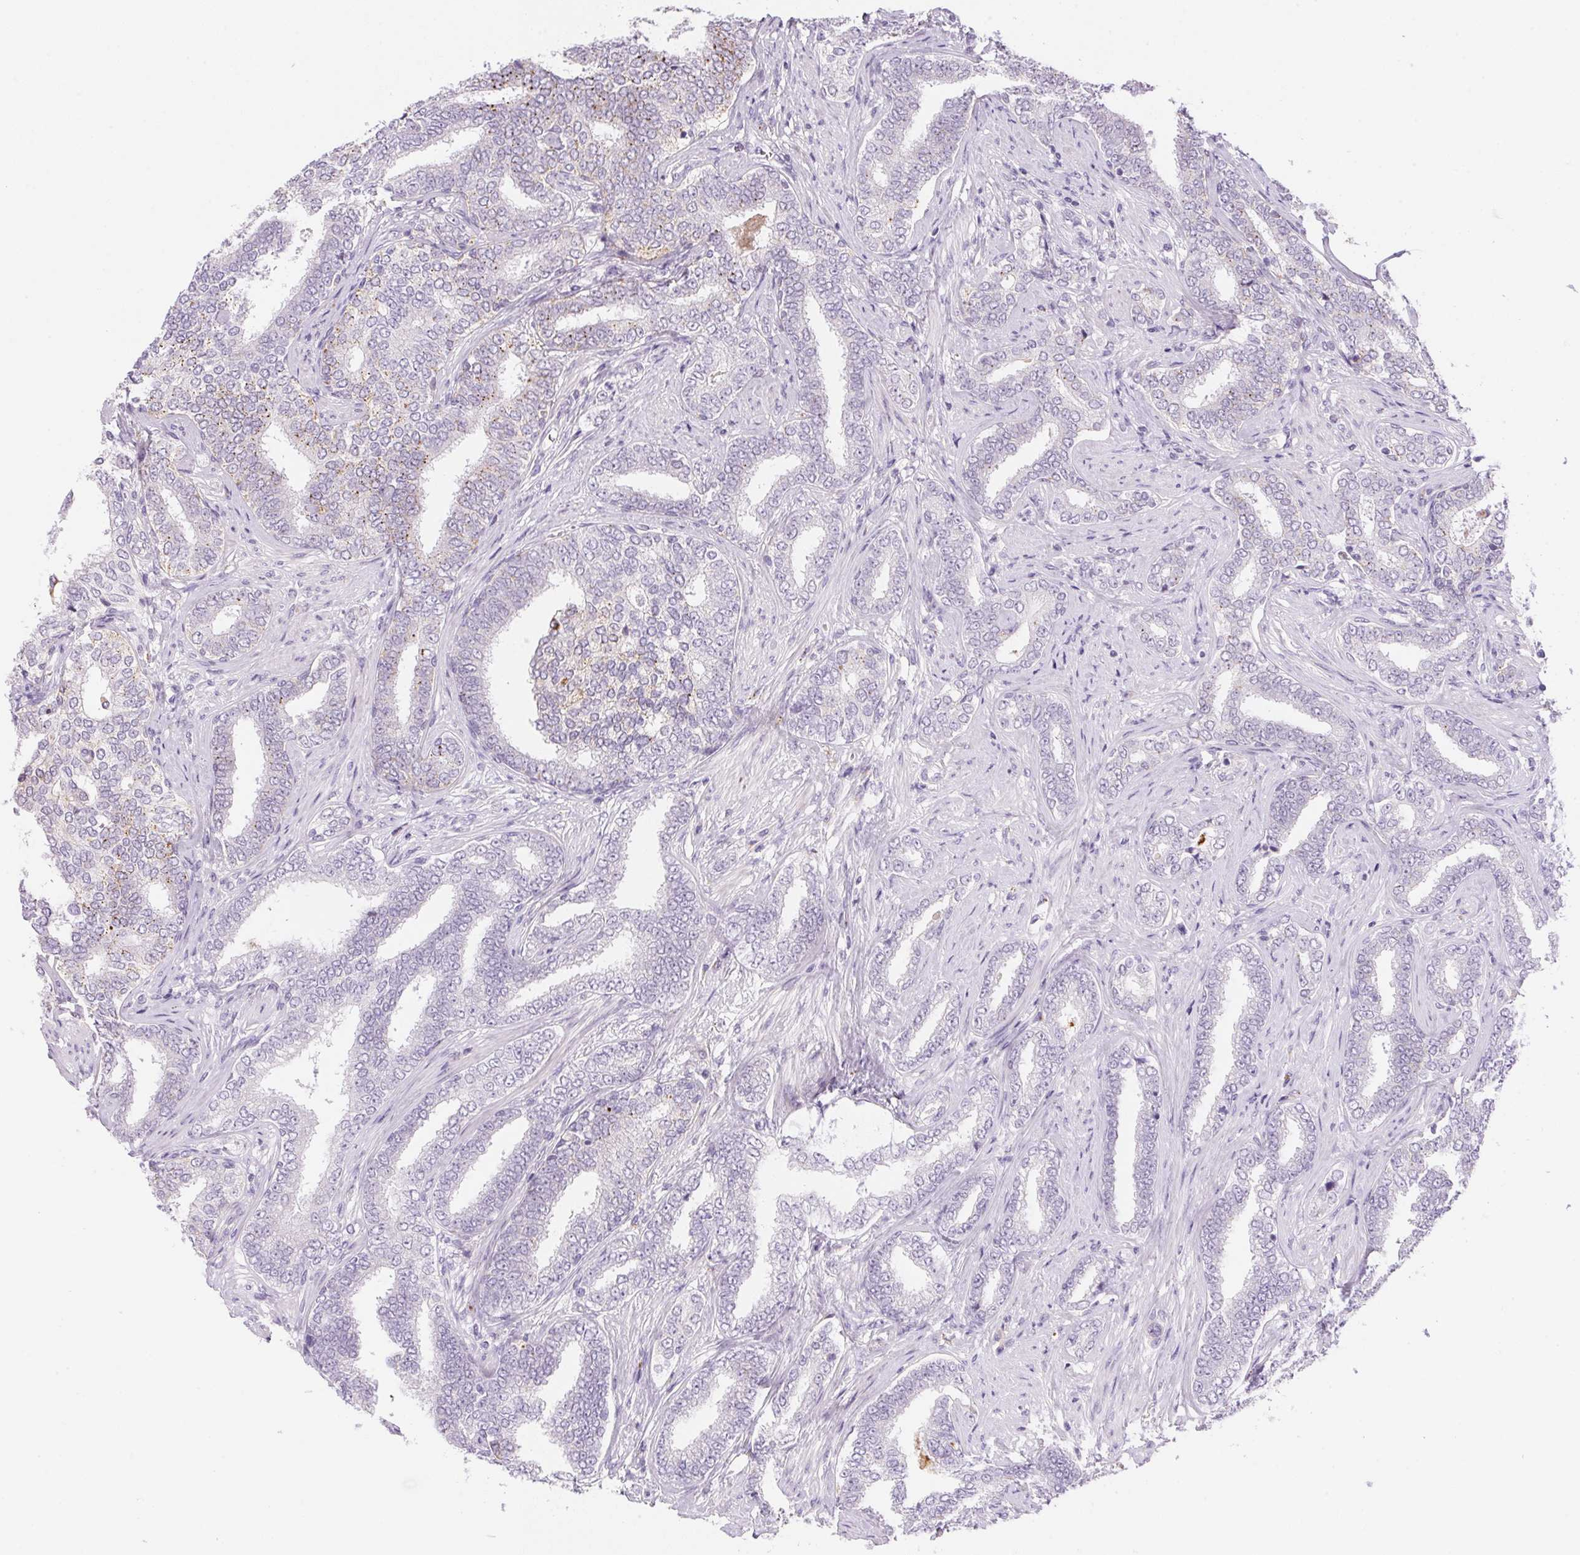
{"staining": {"intensity": "negative", "quantity": "none", "location": "none"}, "tissue": "prostate cancer", "cell_type": "Tumor cells", "image_type": "cancer", "snomed": [{"axis": "morphology", "description": "Adenocarcinoma, High grade"}, {"axis": "topography", "description": "Prostate"}], "caption": "Prostate cancer (high-grade adenocarcinoma) was stained to show a protein in brown. There is no significant staining in tumor cells.", "gene": "TEKT1", "patient": {"sex": "male", "age": 72}}